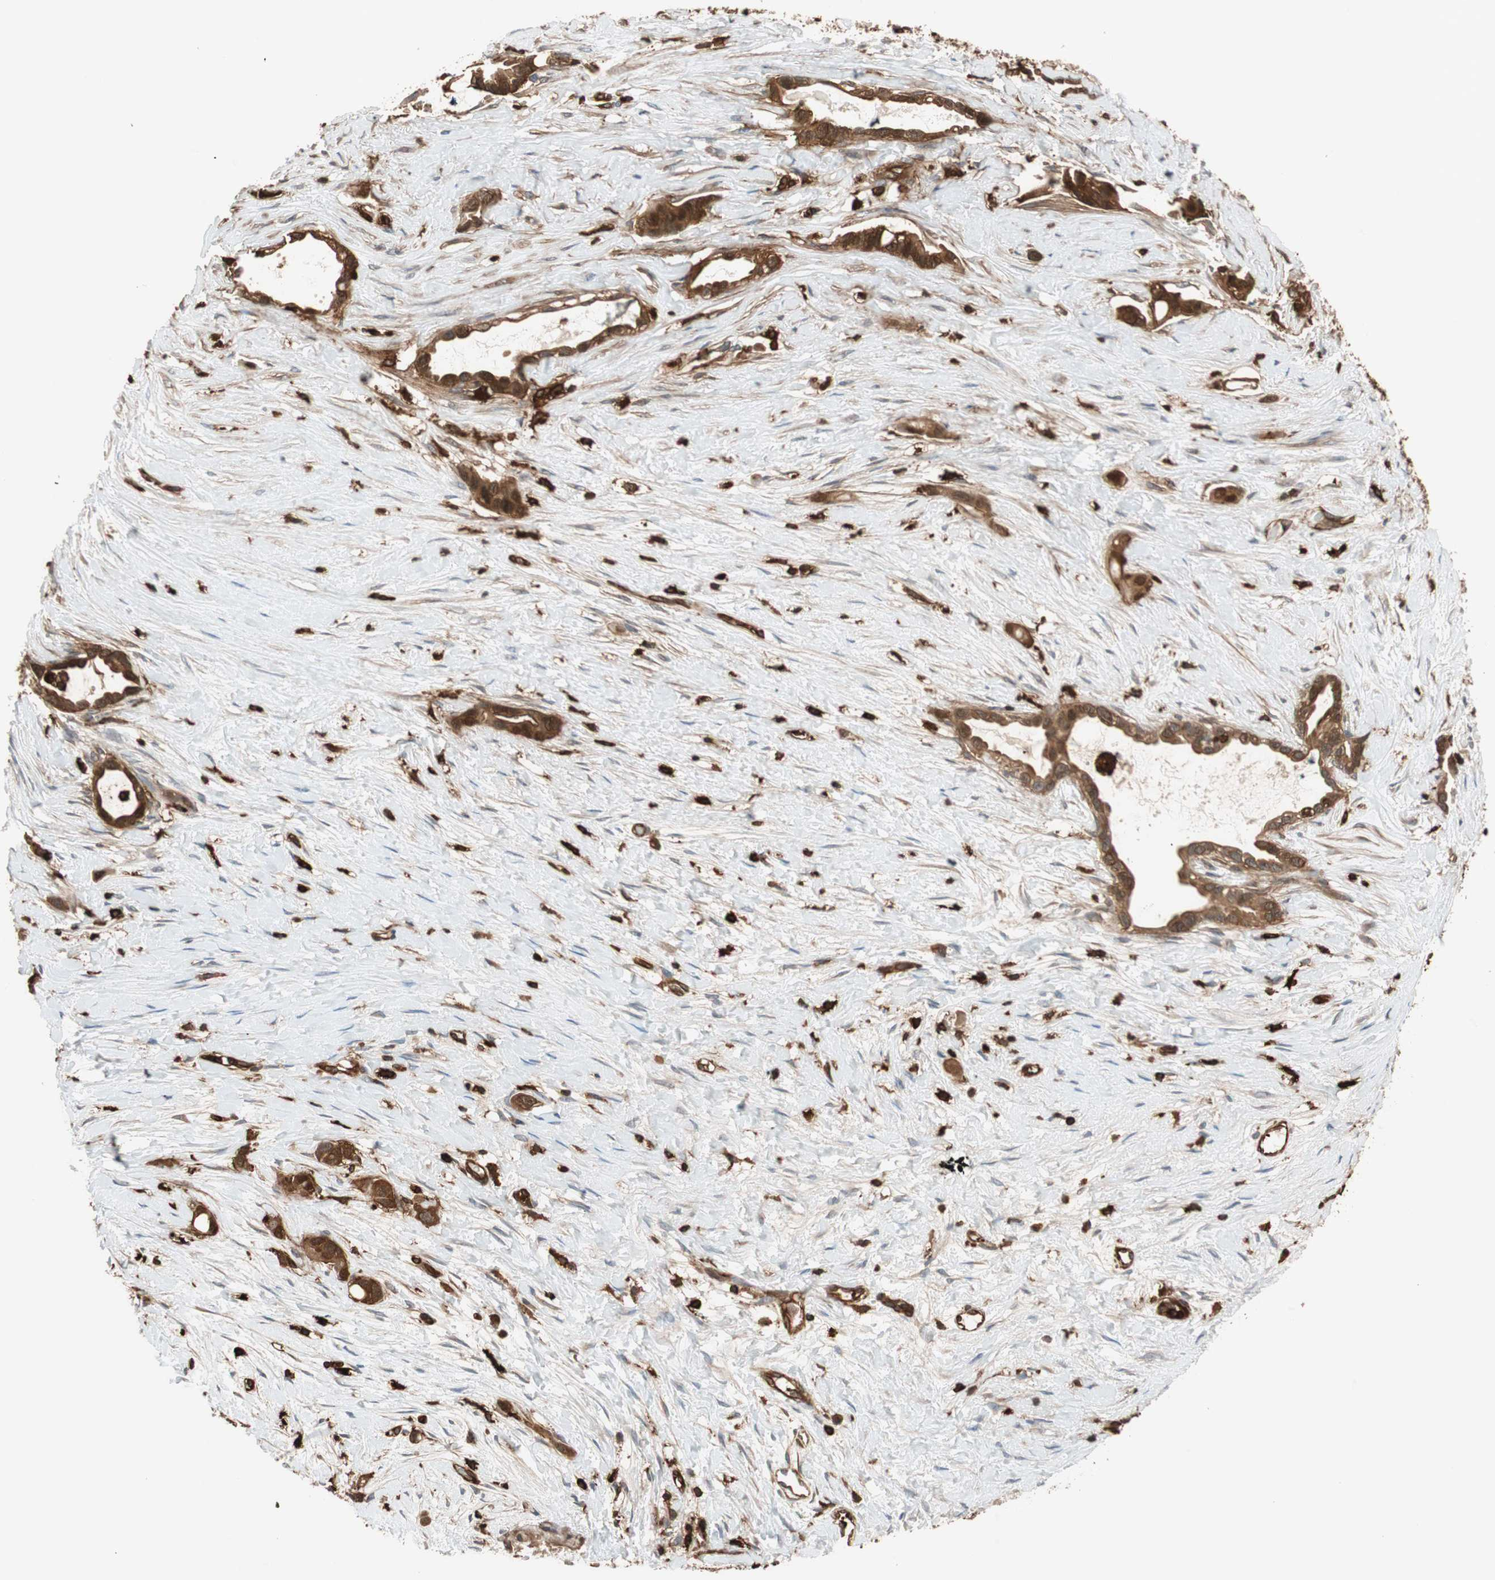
{"staining": {"intensity": "strong", "quantity": ">75%", "location": "cytoplasmic/membranous"}, "tissue": "liver cancer", "cell_type": "Tumor cells", "image_type": "cancer", "snomed": [{"axis": "morphology", "description": "Cholangiocarcinoma"}, {"axis": "topography", "description": "Liver"}], "caption": "There is high levels of strong cytoplasmic/membranous positivity in tumor cells of cholangiocarcinoma (liver), as demonstrated by immunohistochemical staining (brown color).", "gene": "VASP", "patient": {"sex": "female", "age": 65}}